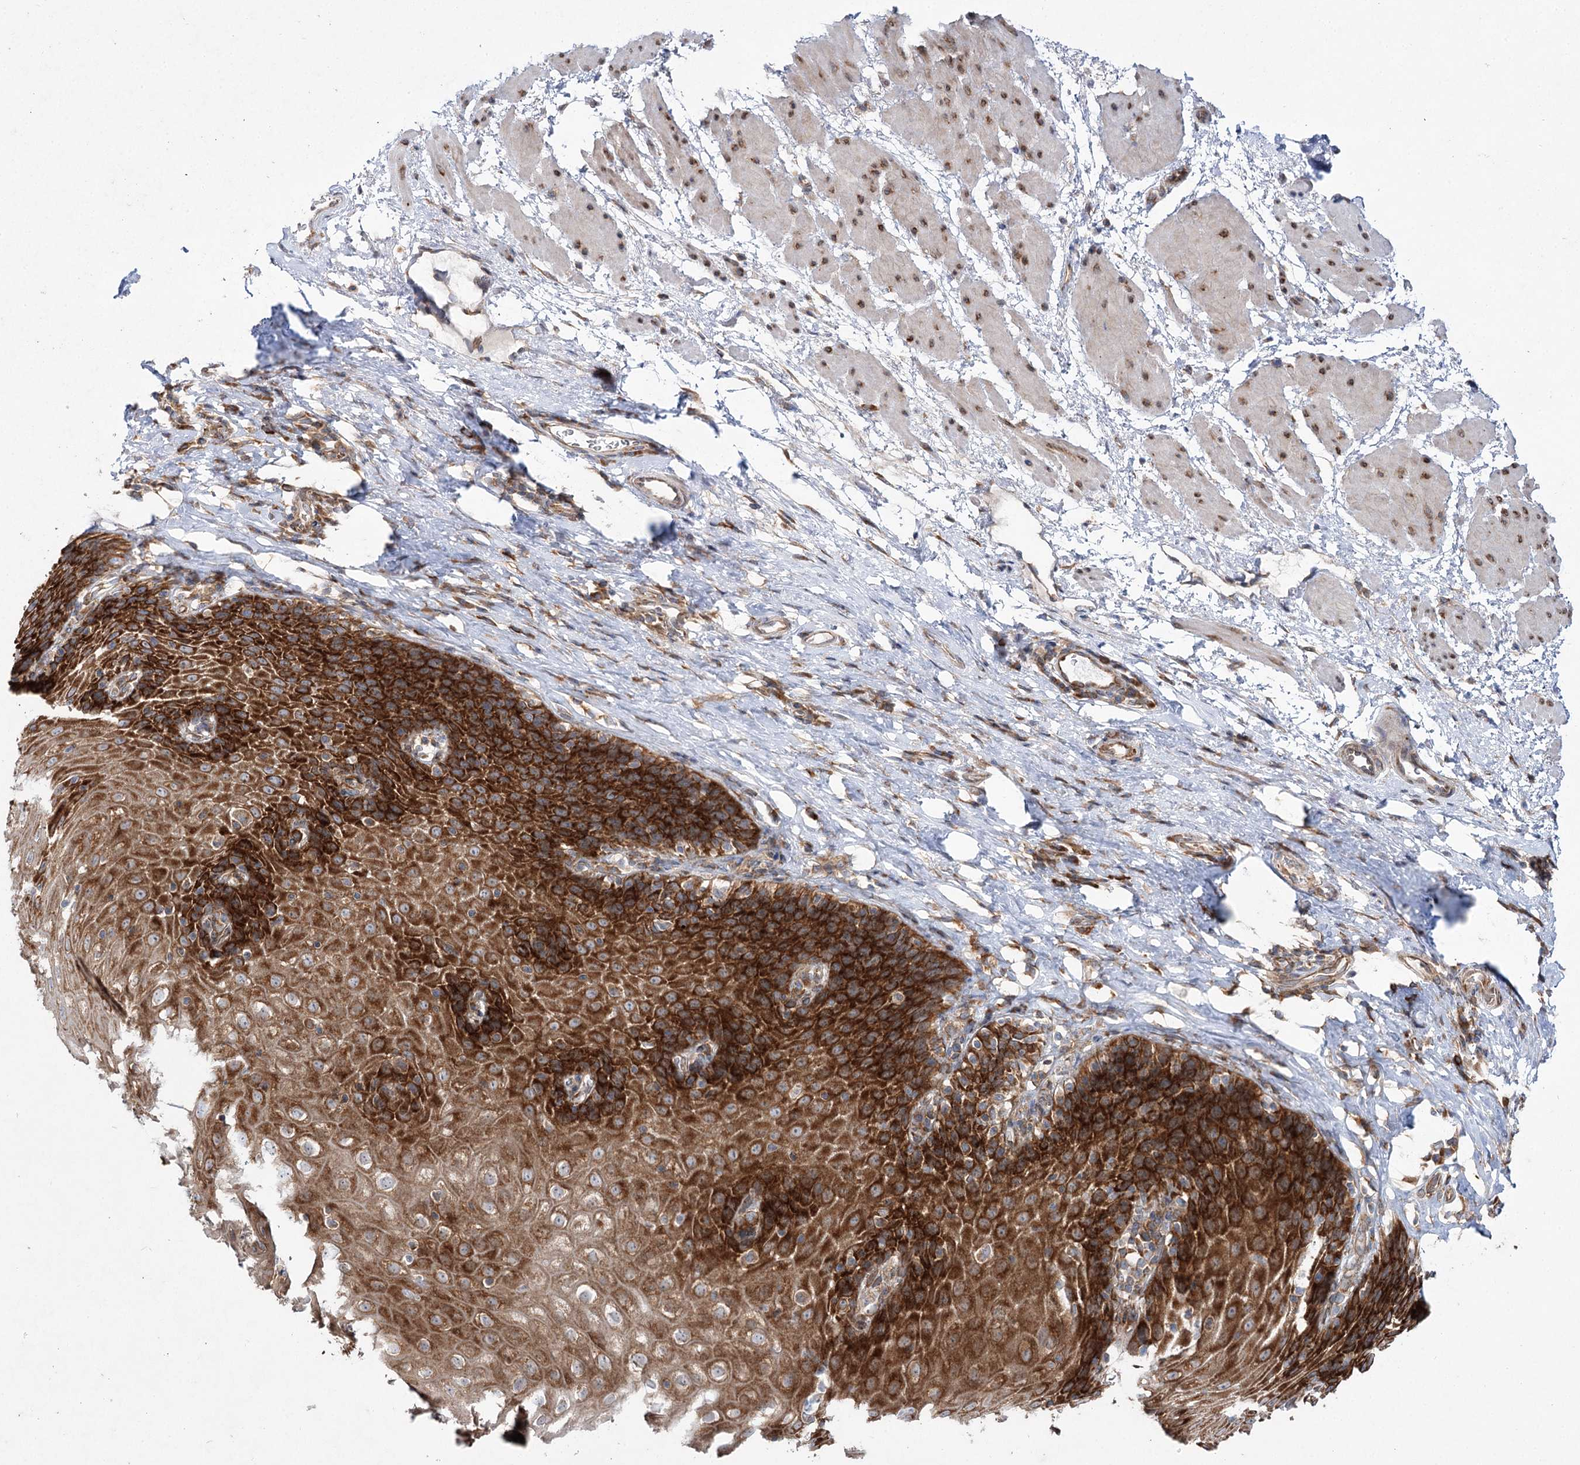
{"staining": {"intensity": "strong", "quantity": ">75%", "location": "cytoplasmic/membranous"}, "tissue": "esophagus", "cell_type": "Squamous epithelial cells", "image_type": "normal", "snomed": [{"axis": "morphology", "description": "Normal tissue, NOS"}, {"axis": "topography", "description": "Esophagus"}], "caption": "Esophagus stained with DAB immunohistochemistry displays high levels of strong cytoplasmic/membranous positivity in approximately >75% of squamous epithelial cells. (Brightfield microscopy of DAB IHC at high magnification).", "gene": "VWA2", "patient": {"sex": "female", "age": 61}}